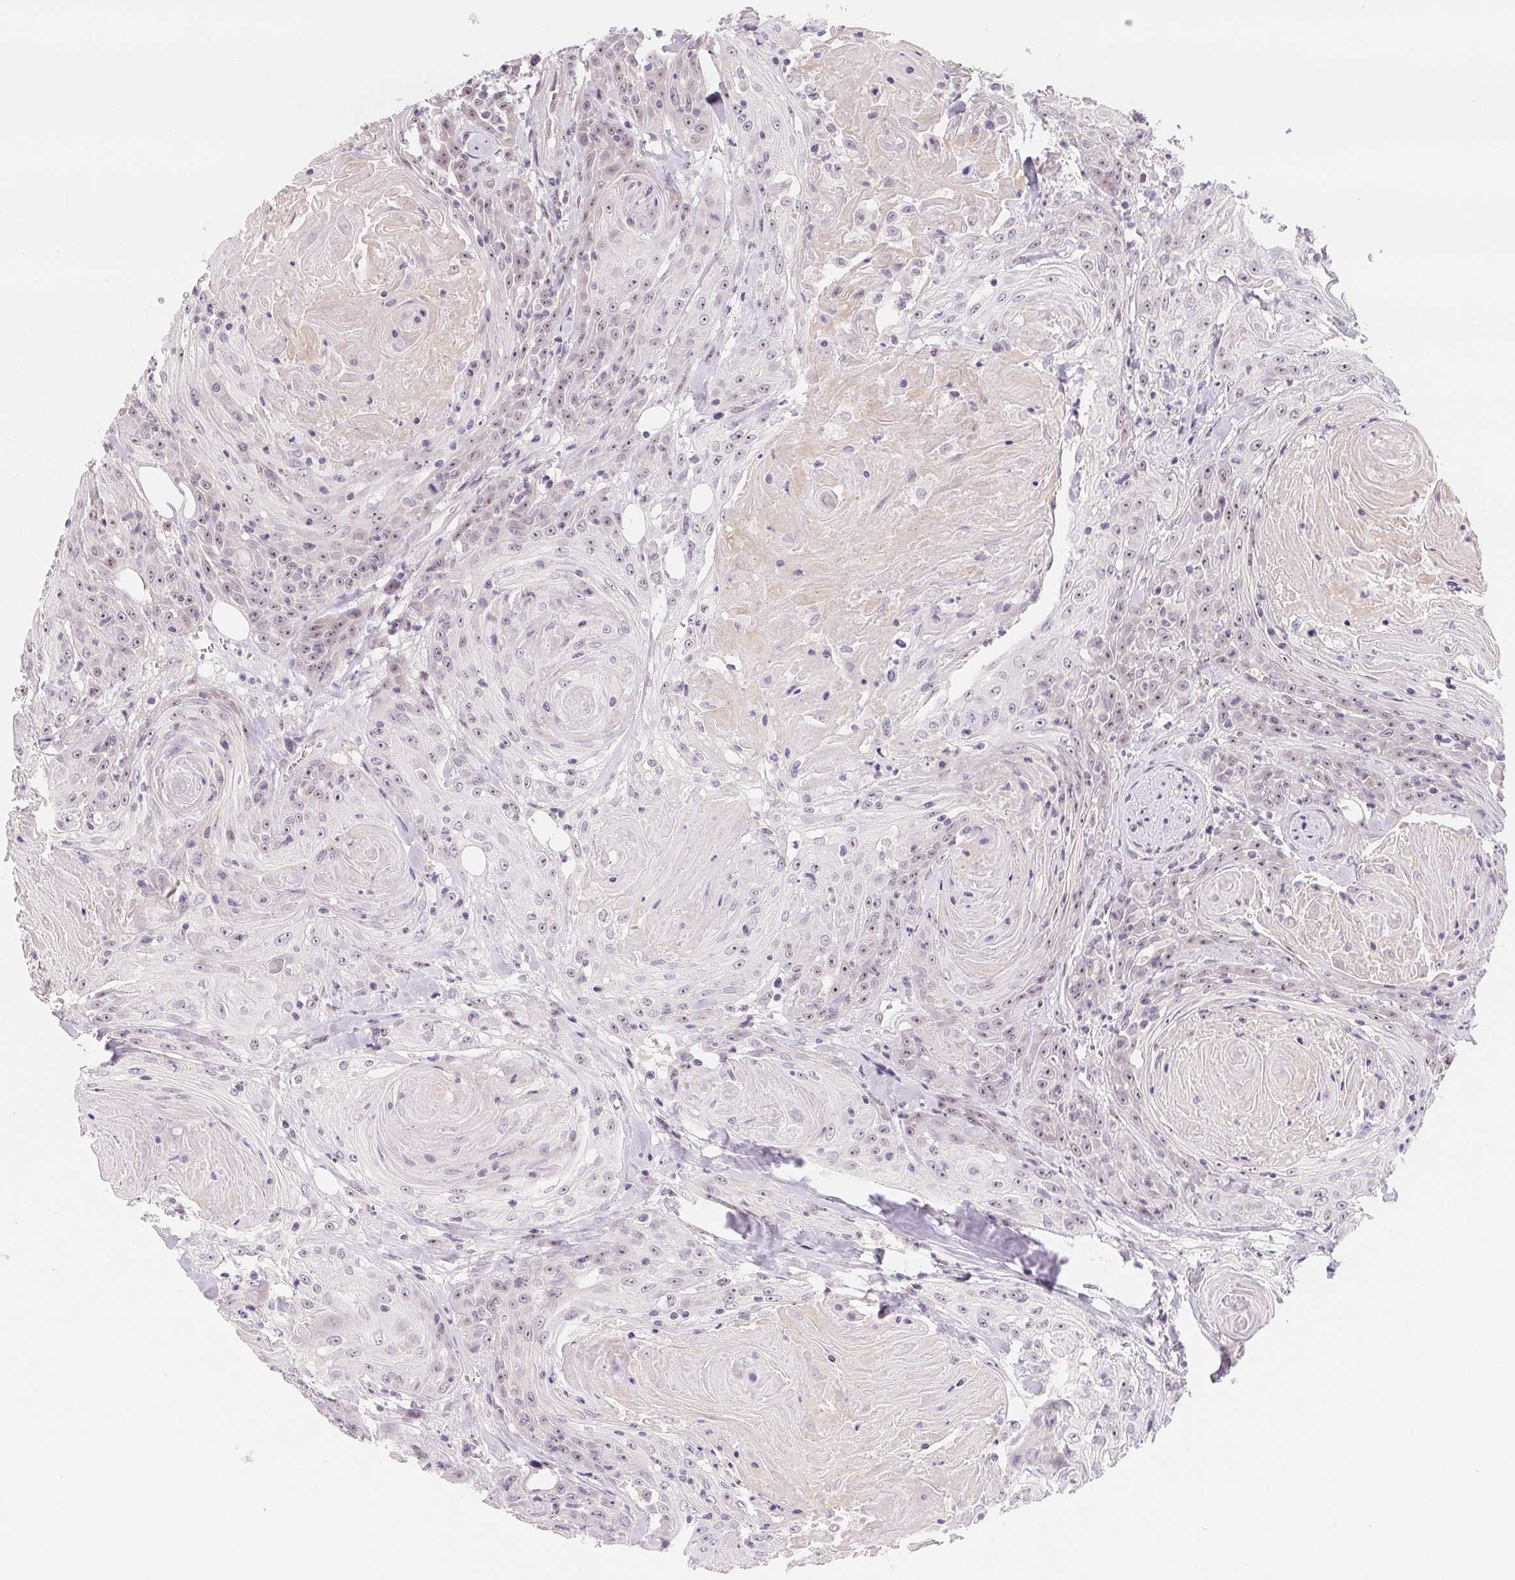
{"staining": {"intensity": "weak", "quantity": "25%-75%", "location": "nuclear"}, "tissue": "head and neck cancer", "cell_type": "Tumor cells", "image_type": "cancer", "snomed": [{"axis": "morphology", "description": "Squamous cell carcinoma, NOS"}, {"axis": "topography", "description": "Head-Neck"}], "caption": "Immunohistochemistry (DAB (3,3'-diaminobenzidine)) staining of squamous cell carcinoma (head and neck) demonstrates weak nuclear protein positivity in about 25%-75% of tumor cells. (Brightfield microscopy of DAB IHC at high magnification).", "gene": "LCA5L", "patient": {"sex": "female", "age": 84}}